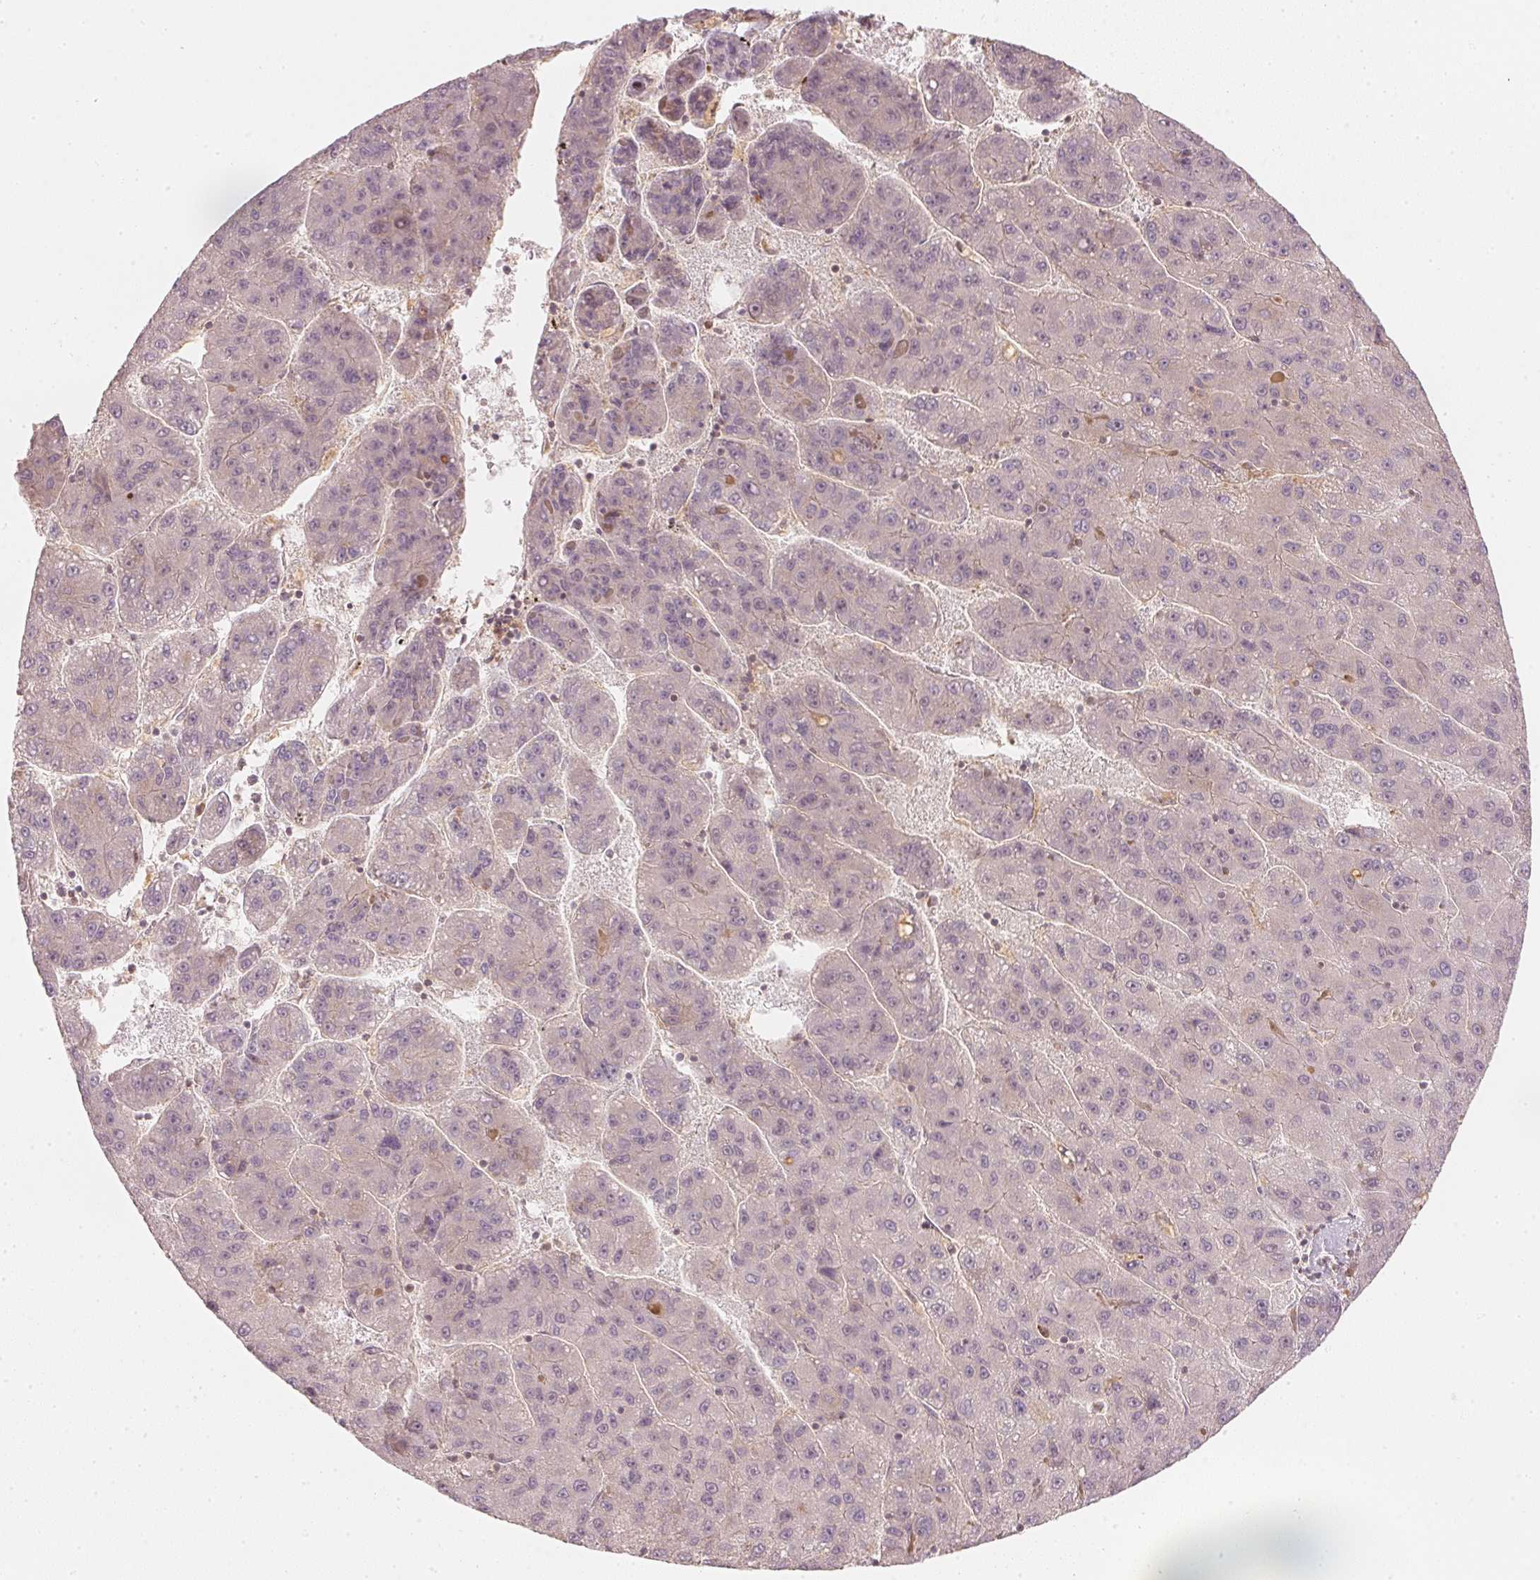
{"staining": {"intensity": "negative", "quantity": "none", "location": "none"}, "tissue": "liver cancer", "cell_type": "Tumor cells", "image_type": "cancer", "snomed": [{"axis": "morphology", "description": "Carcinoma, Hepatocellular, NOS"}, {"axis": "topography", "description": "Liver"}], "caption": "IHC histopathology image of neoplastic tissue: human liver hepatocellular carcinoma stained with DAB reveals no significant protein staining in tumor cells. (Stains: DAB immunohistochemistry with hematoxylin counter stain, Microscopy: brightfield microscopy at high magnification).", "gene": "WDR54", "patient": {"sex": "female", "age": 82}}